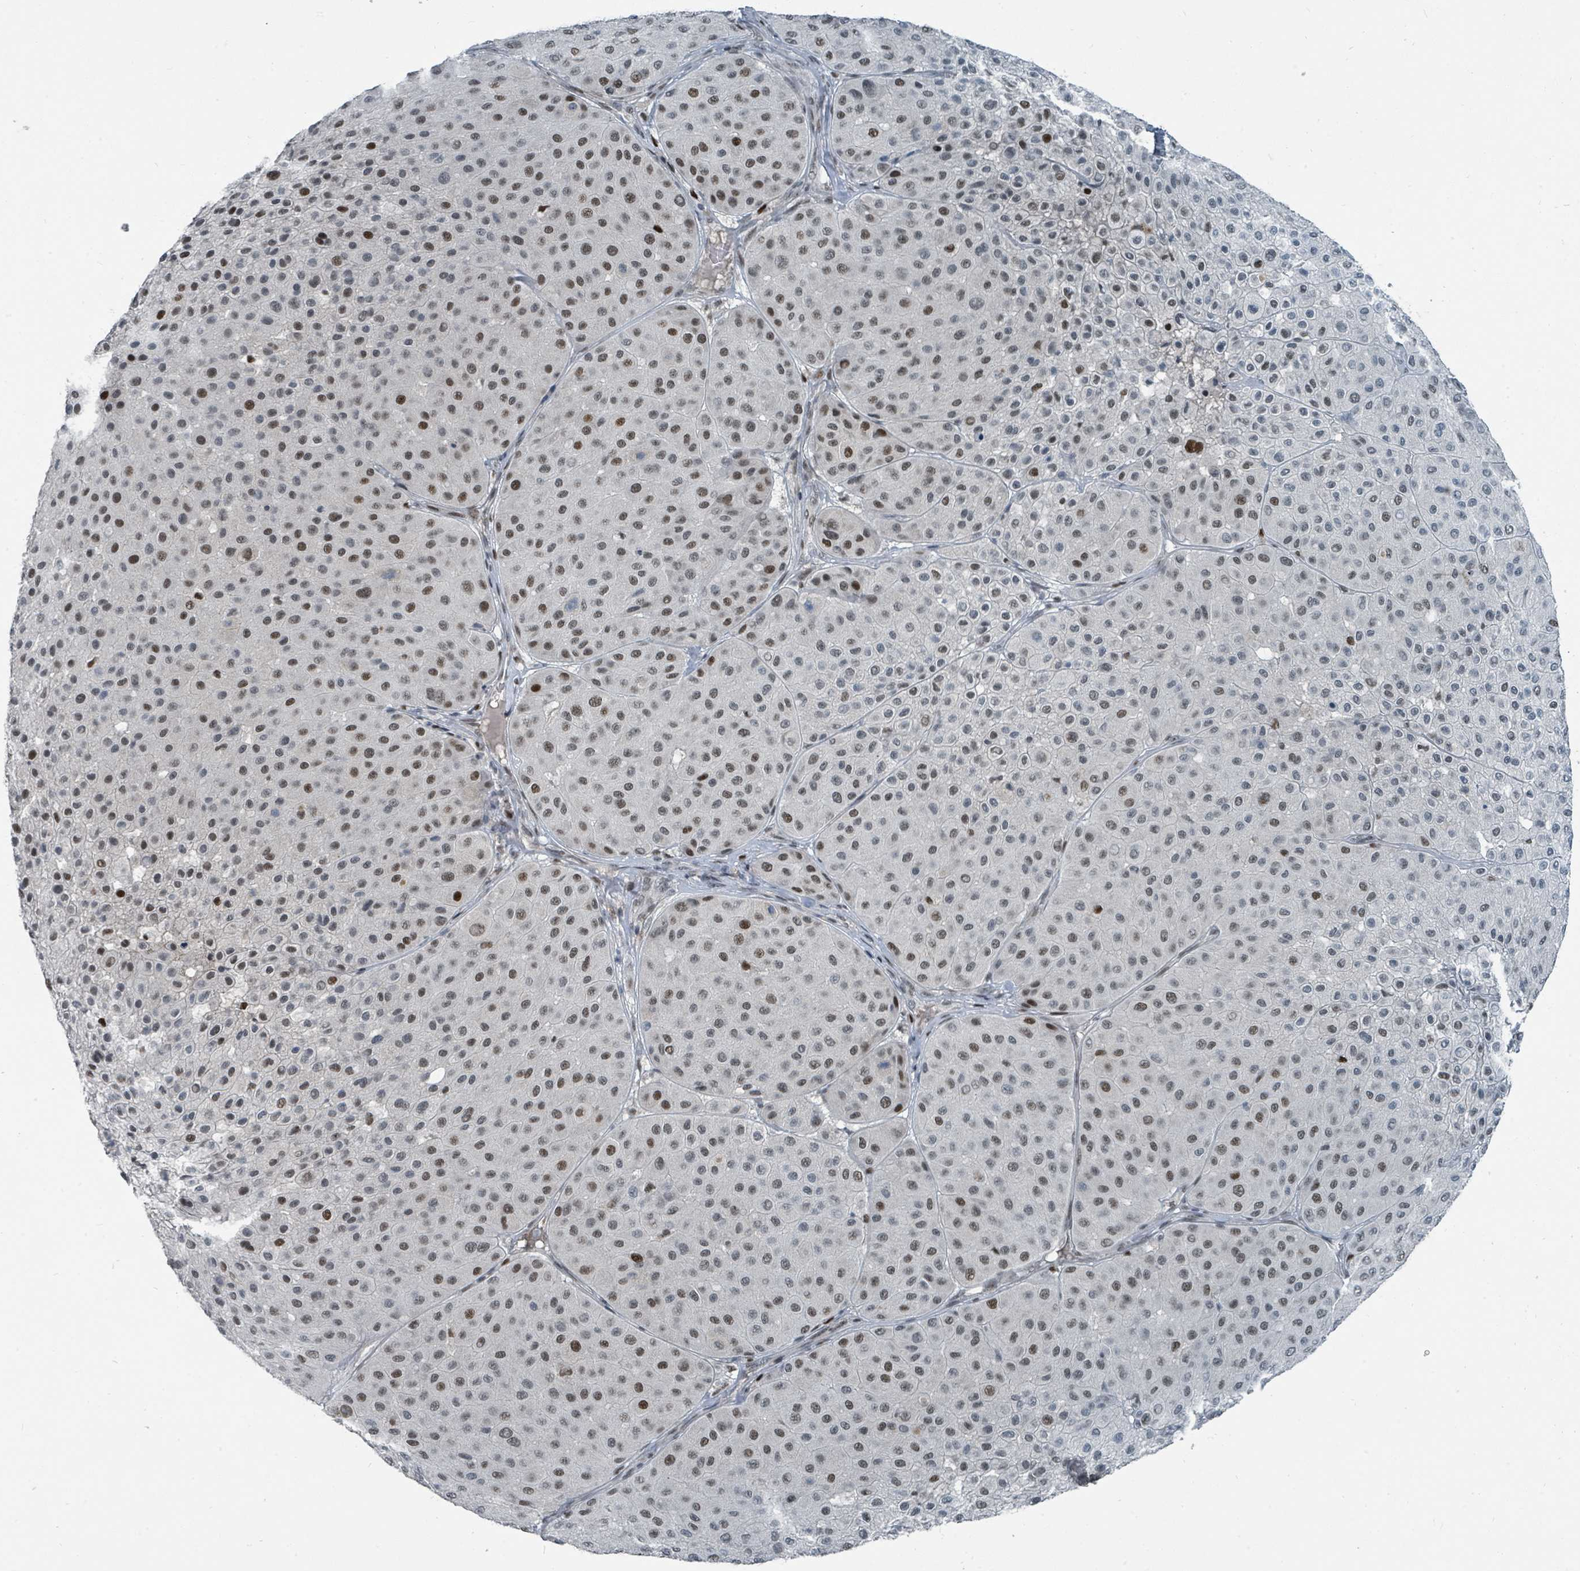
{"staining": {"intensity": "moderate", "quantity": ">75%", "location": "nuclear"}, "tissue": "melanoma", "cell_type": "Tumor cells", "image_type": "cancer", "snomed": [{"axis": "morphology", "description": "Malignant melanoma, Metastatic site"}, {"axis": "topography", "description": "Smooth muscle"}], "caption": "Immunohistochemistry micrograph of neoplastic tissue: melanoma stained using IHC demonstrates medium levels of moderate protein expression localized specifically in the nuclear of tumor cells, appearing as a nuclear brown color.", "gene": "UCK1", "patient": {"sex": "male", "age": 41}}